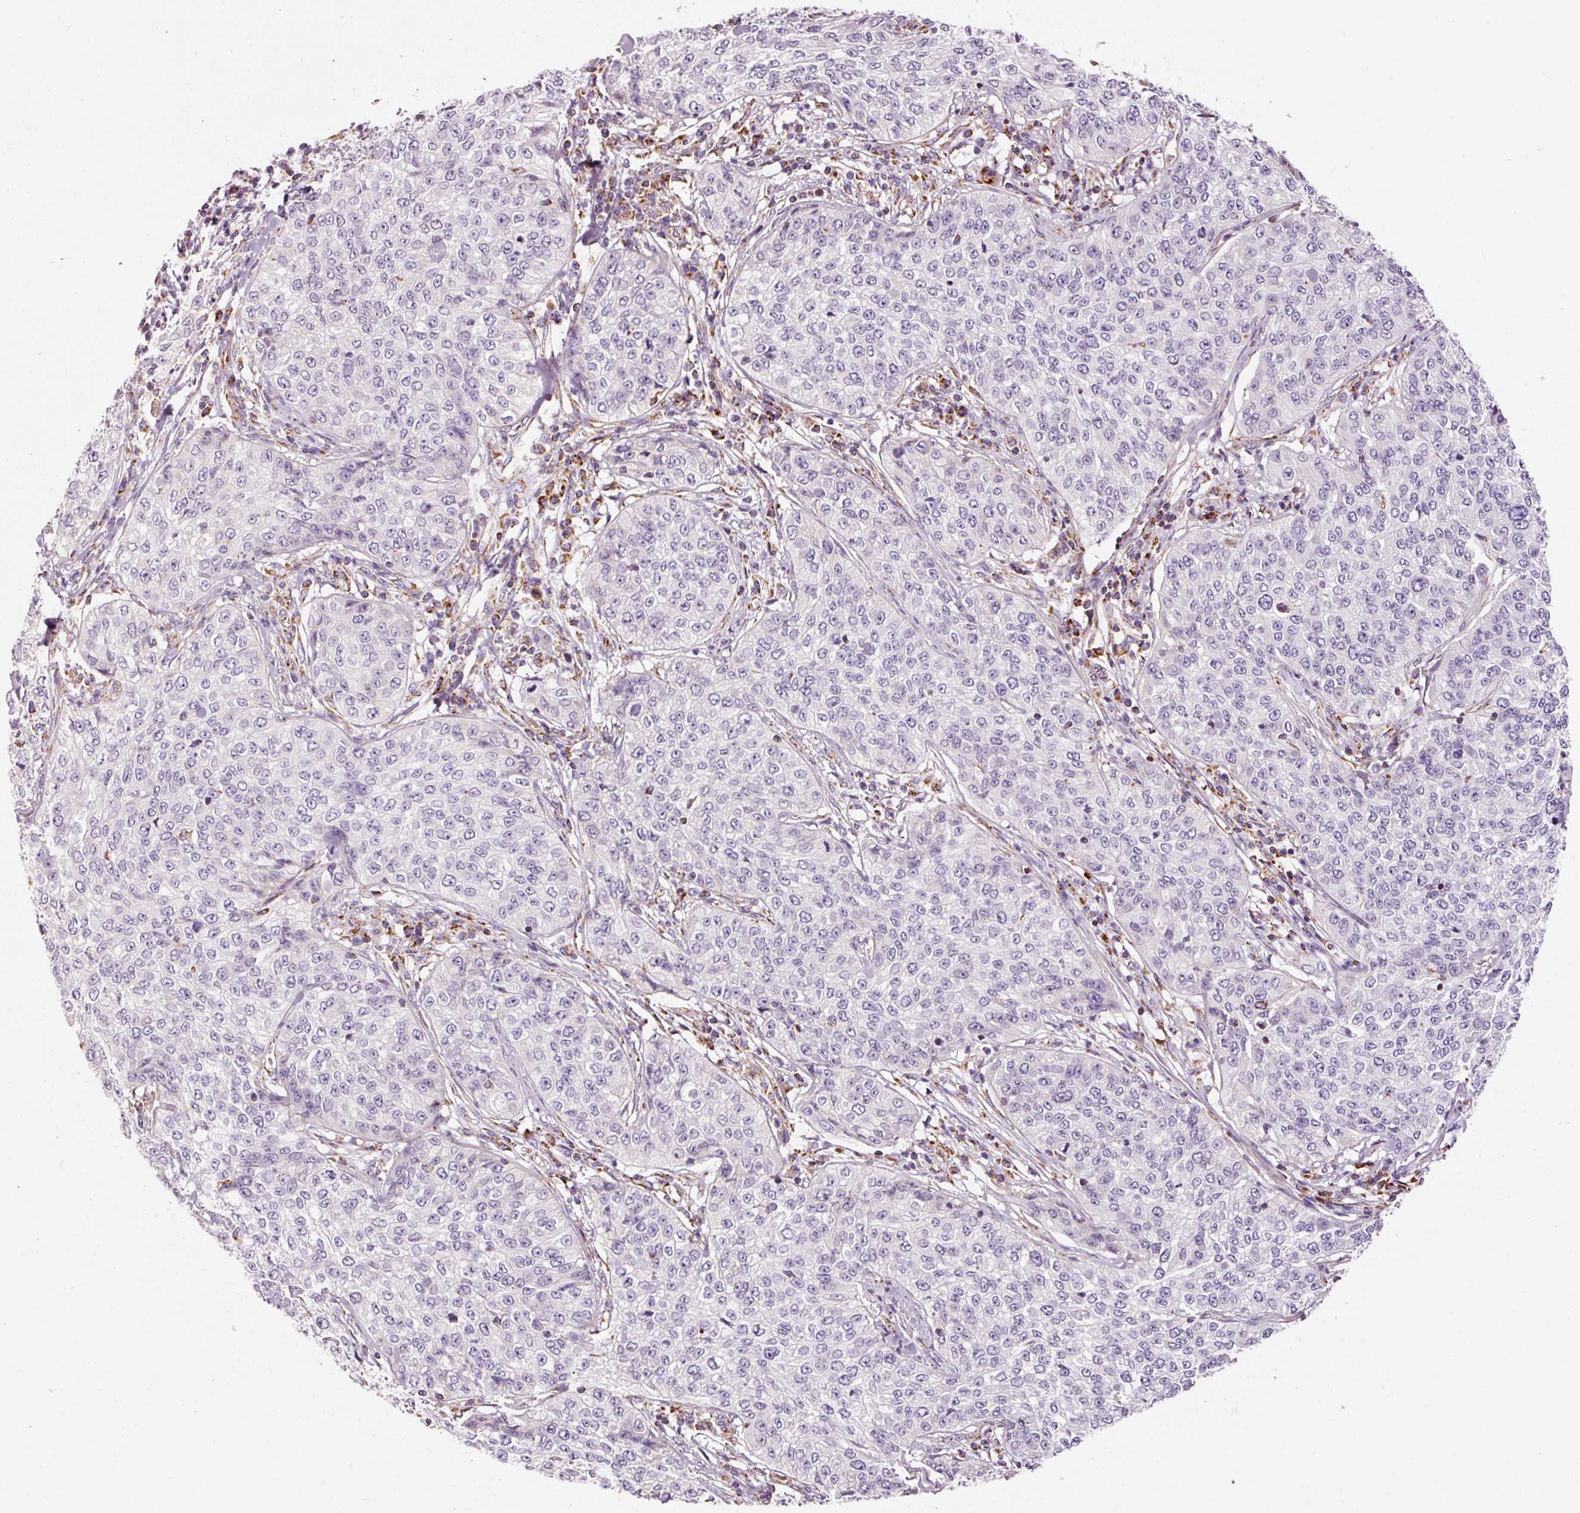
{"staining": {"intensity": "negative", "quantity": "none", "location": "none"}, "tissue": "cervical cancer", "cell_type": "Tumor cells", "image_type": "cancer", "snomed": [{"axis": "morphology", "description": "Squamous cell carcinoma, NOS"}, {"axis": "topography", "description": "Cervix"}], "caption": "This is a histopathology image of IHC staining of squamous cell carcinoma (cervical), which shows no positivity in tumor cells.", "gene": "NDUFB4", "patient": {"sex": "female", "age": 35}}